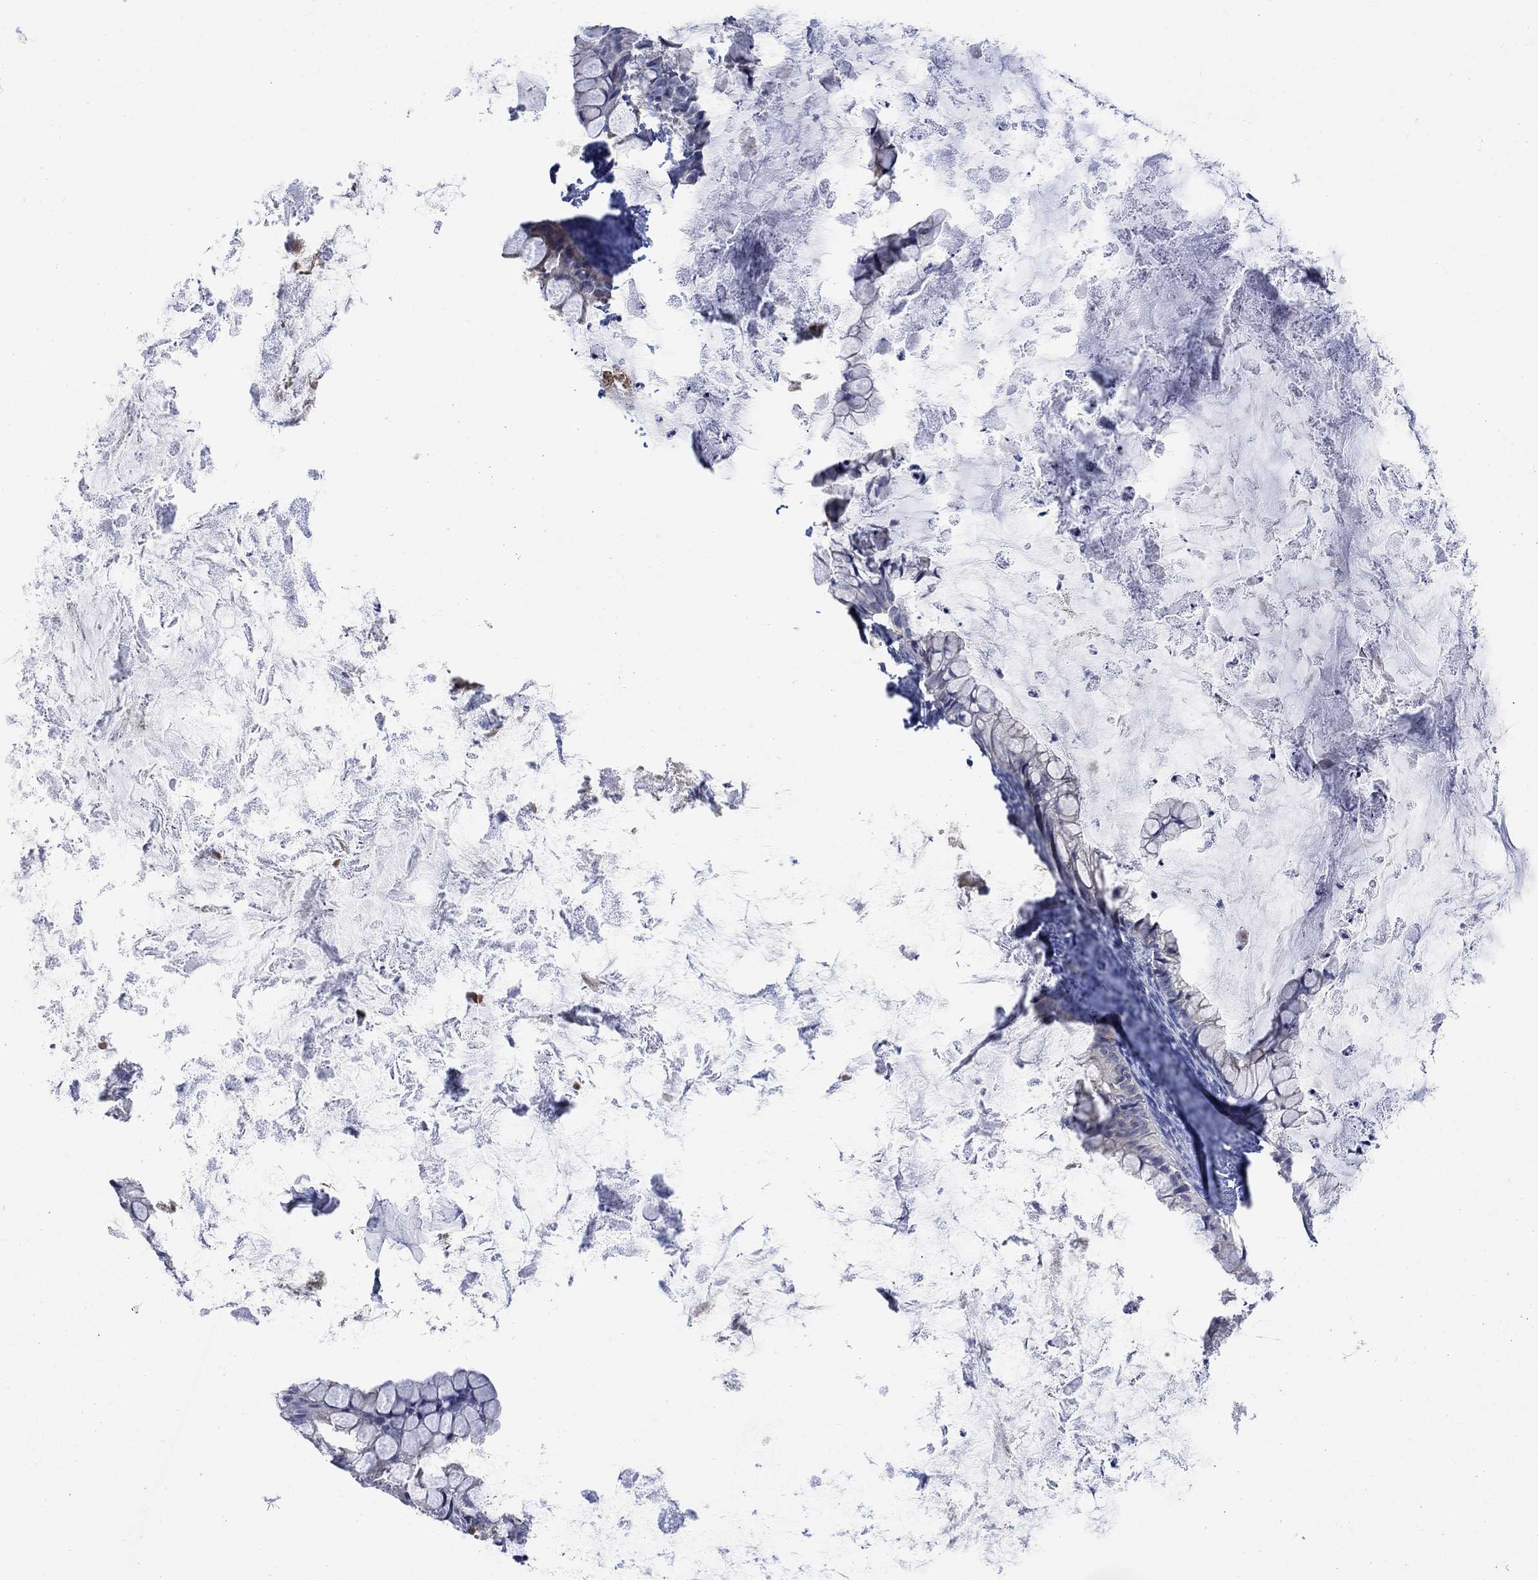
{"staining": {"intensity": "negative", "quantity": "none", "location": "none"}, "tissue": "ovarian cancer", "cell_type": "Tumor cells", "image_type": "cancer", "snomed": [{"axis": "morphology", "description": "Cystadenocarcinoma, mucinous, NOS"}, {"axis": "topography", "description": "Ovary"}], "caption": "Tumor cells are negative for brown protein staining in ovarian cancer (mucinous cystadenocarcinoma). The staining was performed using DAB (3,3'-diaminobenzidine) to visualize the protein expression in brown, while the nuclei were stained in blue with hematoxylin (Magnification: 20x).", "gene": "DCX", "patient": {"sex": "female", "age": 35}}